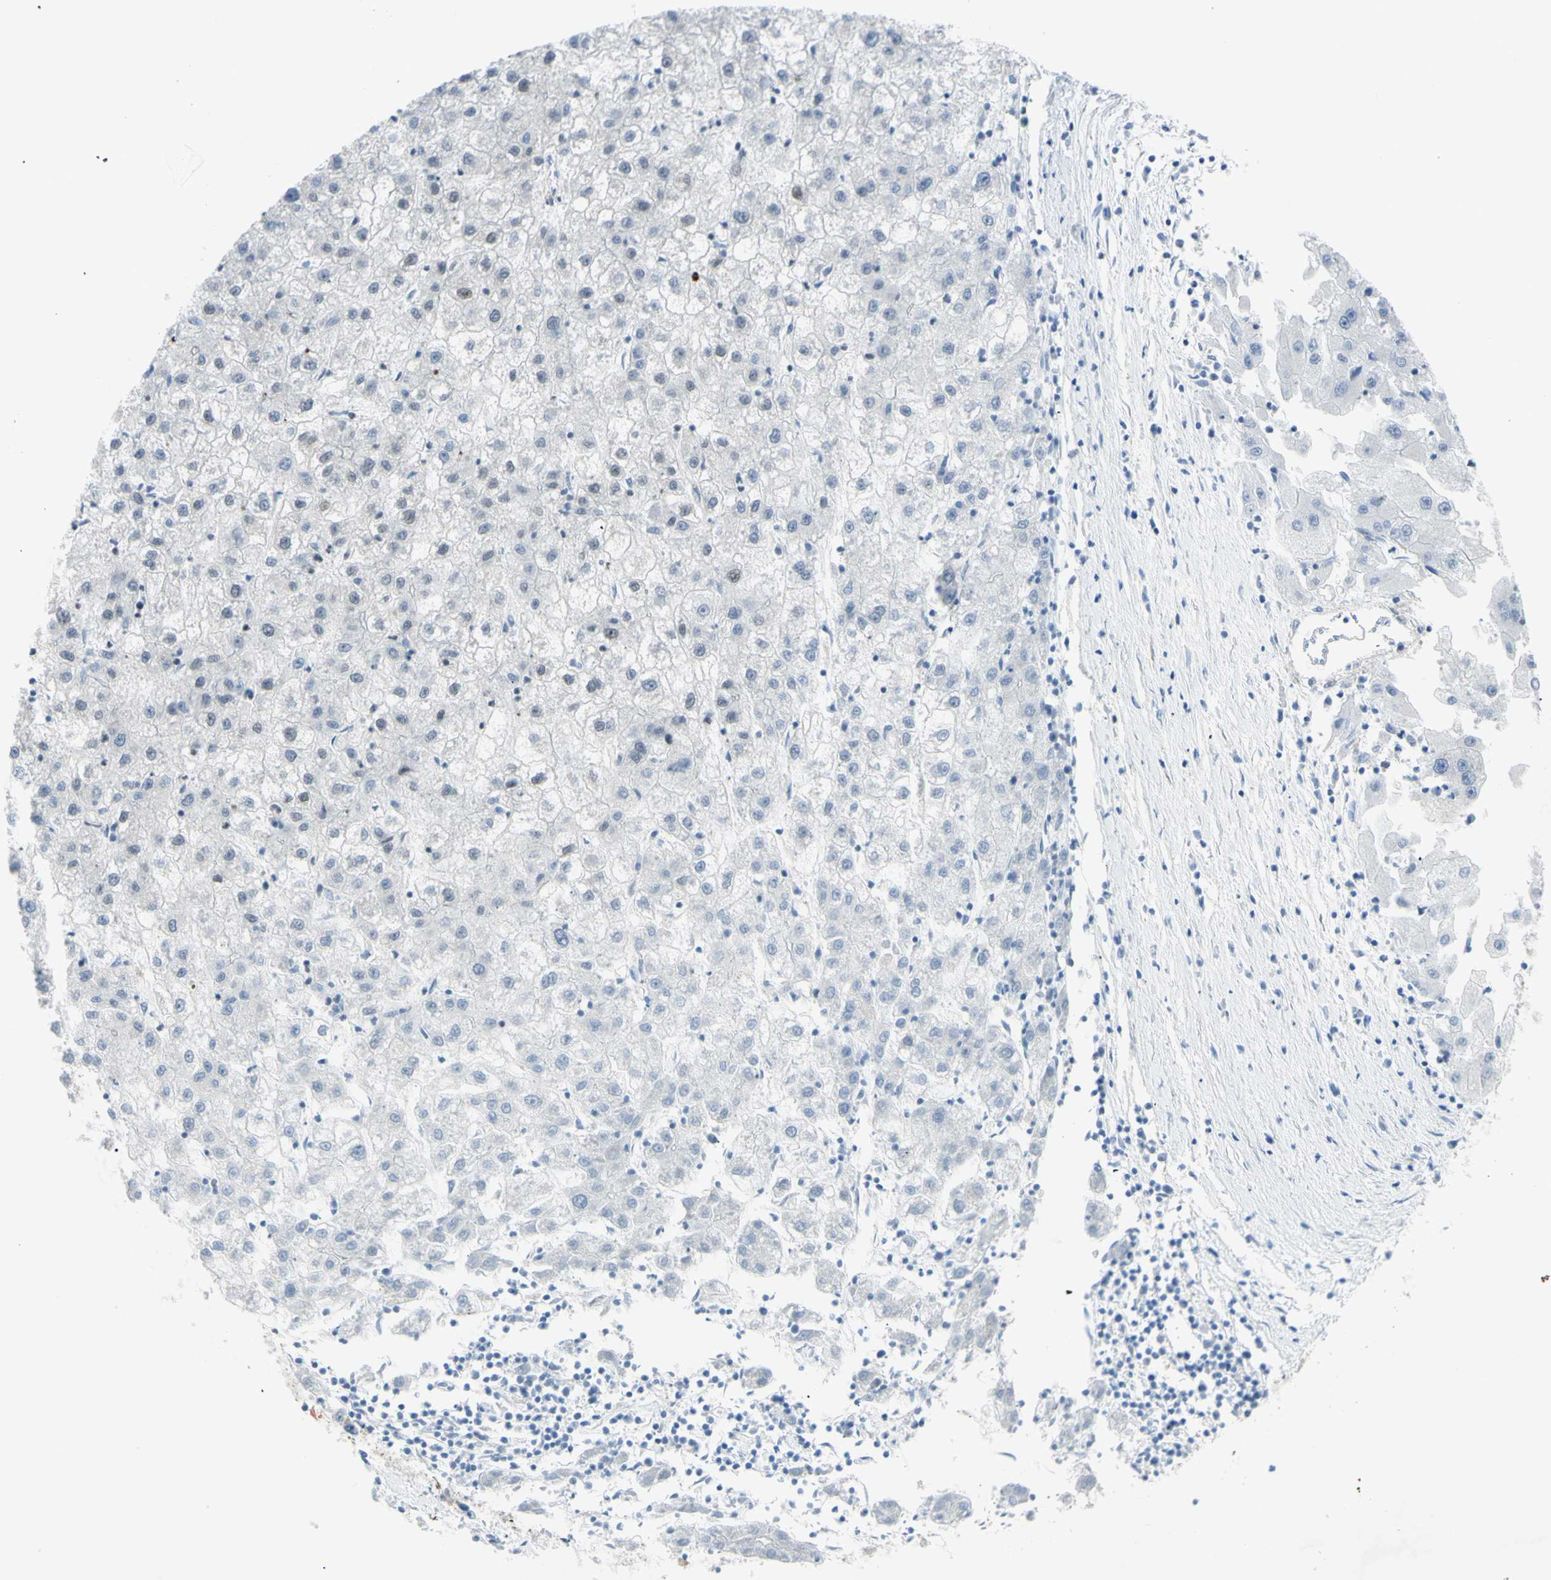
{"staining": {"intensity": "negative", "quantity": "none", "location": "none"}, "tissue": "liver cancer", "cell_type": "Tumor cells", "image_type": "cancer", "snomed": [{"axis": "morphology", "description": "Carcinoma, Hepatocellular, NOS"}, {"axis": "topography", "description": "Liver"}], "caption": "Liver hepatocellular carcinoma was stained to show a protein in brown. There is no significant positivity in tumor cells.", "gene": "ZMYM6", "patient": {"sex": "male", "age": 72}}